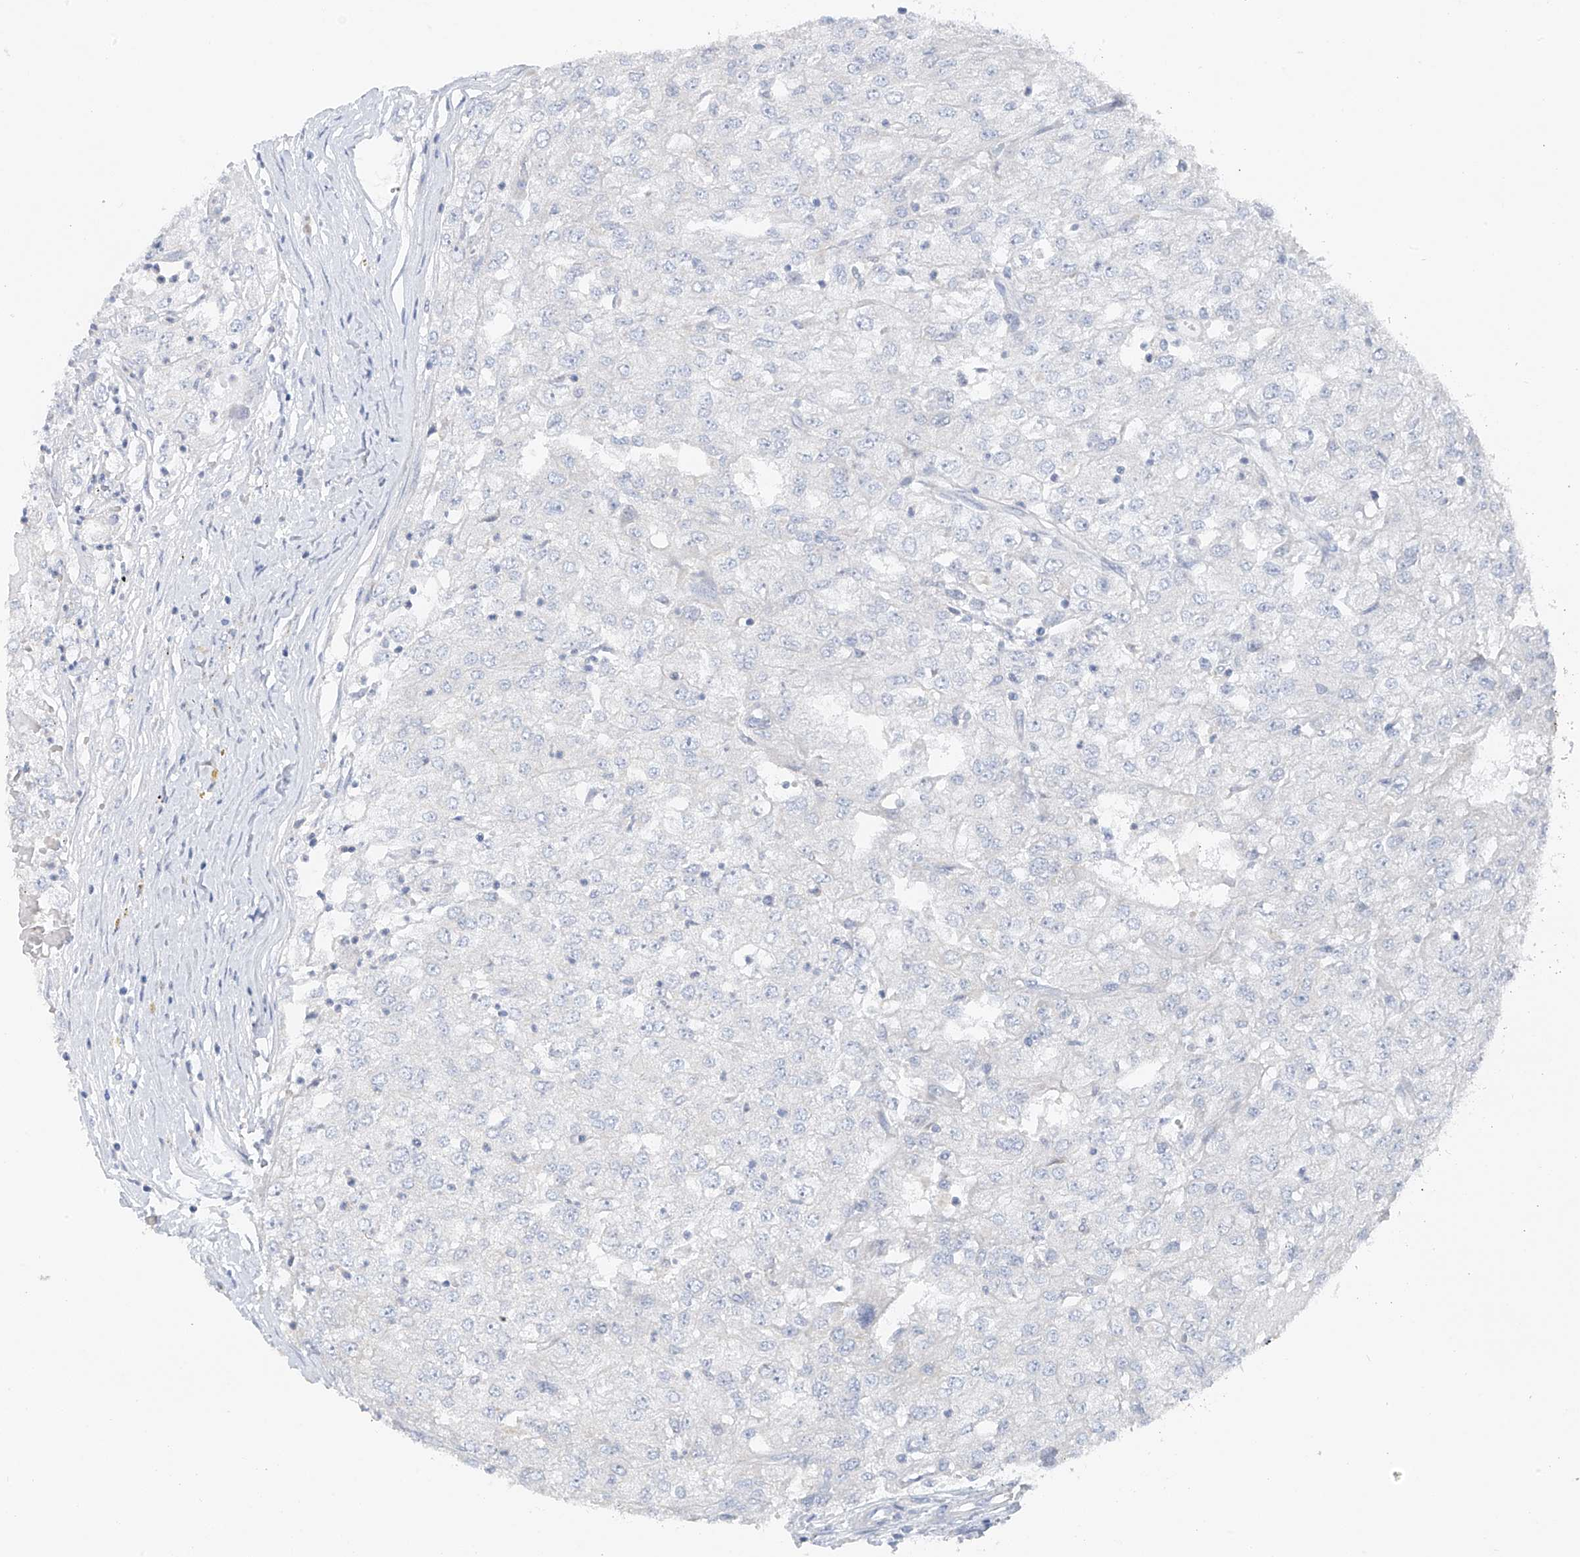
{"staining": {"intensity": "negative", "quantity": "none", "location": "none"}, "tissue": "renal cancer", "cell_type": "Tumor cells", "image_type": "cancer", "snomed": [{"axis": "morphology", "description": "Adenocarcinoma, NOS"}, {"axis": "topography", "description": "Kidney"}], "caption": "A photomicrograph of human renal cancer (adenocarcinoma) is negative for staining in tumor cells.", "gene": "POMGNT2", "patient": {"sex": "female", "age": 54}}